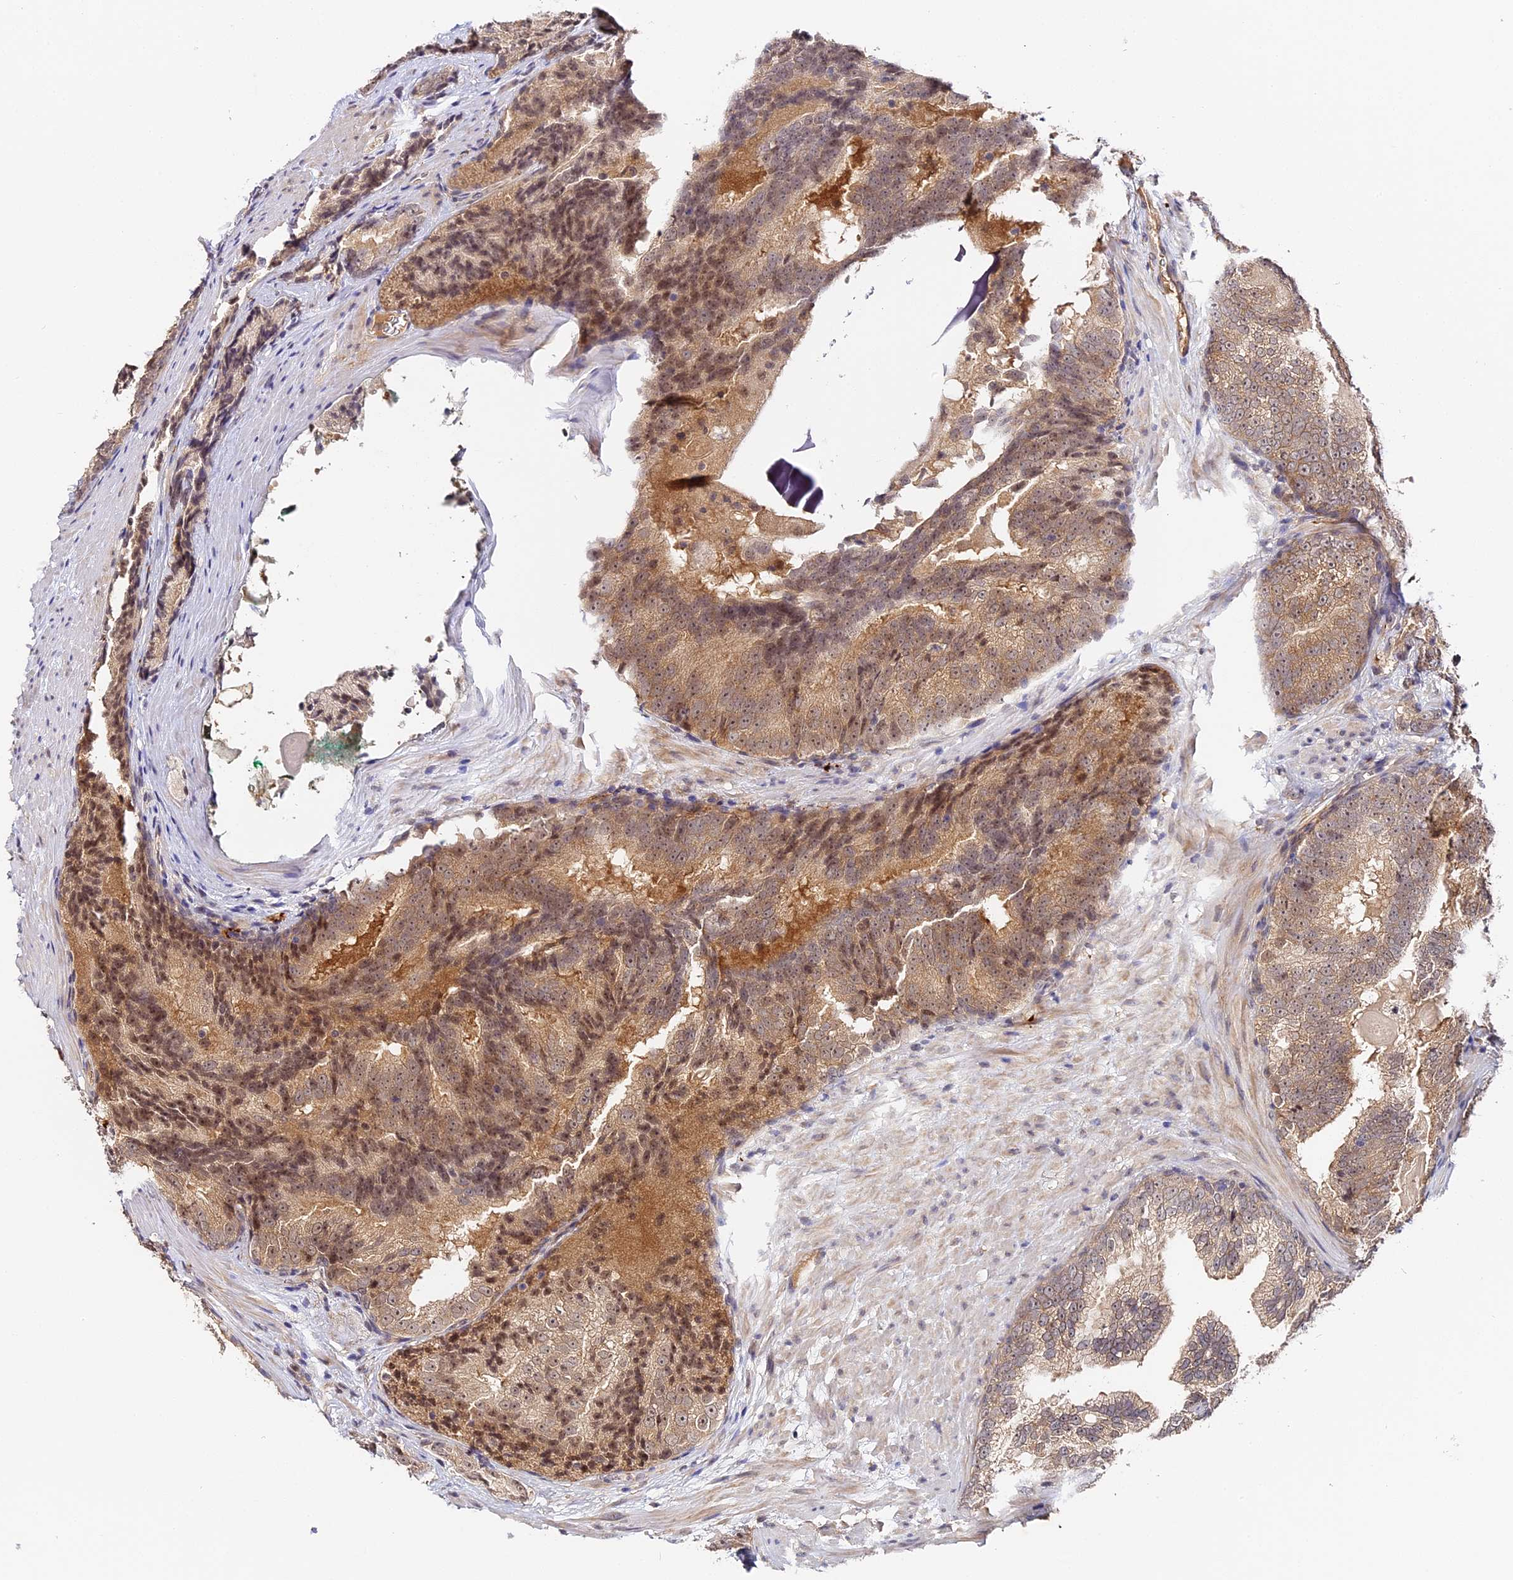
{"staining": {"intensity": "moderate", "quantity": ">75%", "location": "cytoplasmic/membranous,nuclear"}, "tissue": "prostate cancer", "cell_type": "Tumor cells", "image_type": "cancer", "snomed": [{"axis": "morphology", "description": "Adenocarcinoma, High grade"}, {"axis": "topography", "description": "Prostate"}], "caption": "Prostate cancer was stained to show a protein in brown. There is medium levels of moderate cytoplasmic/membranous and nuclear expression in approximately >75% of tumor cells. (IHC, brightfield microscopy, high magnification).", "gene": "IMPACT", "patient": {"sex": "male", "age": 66}}